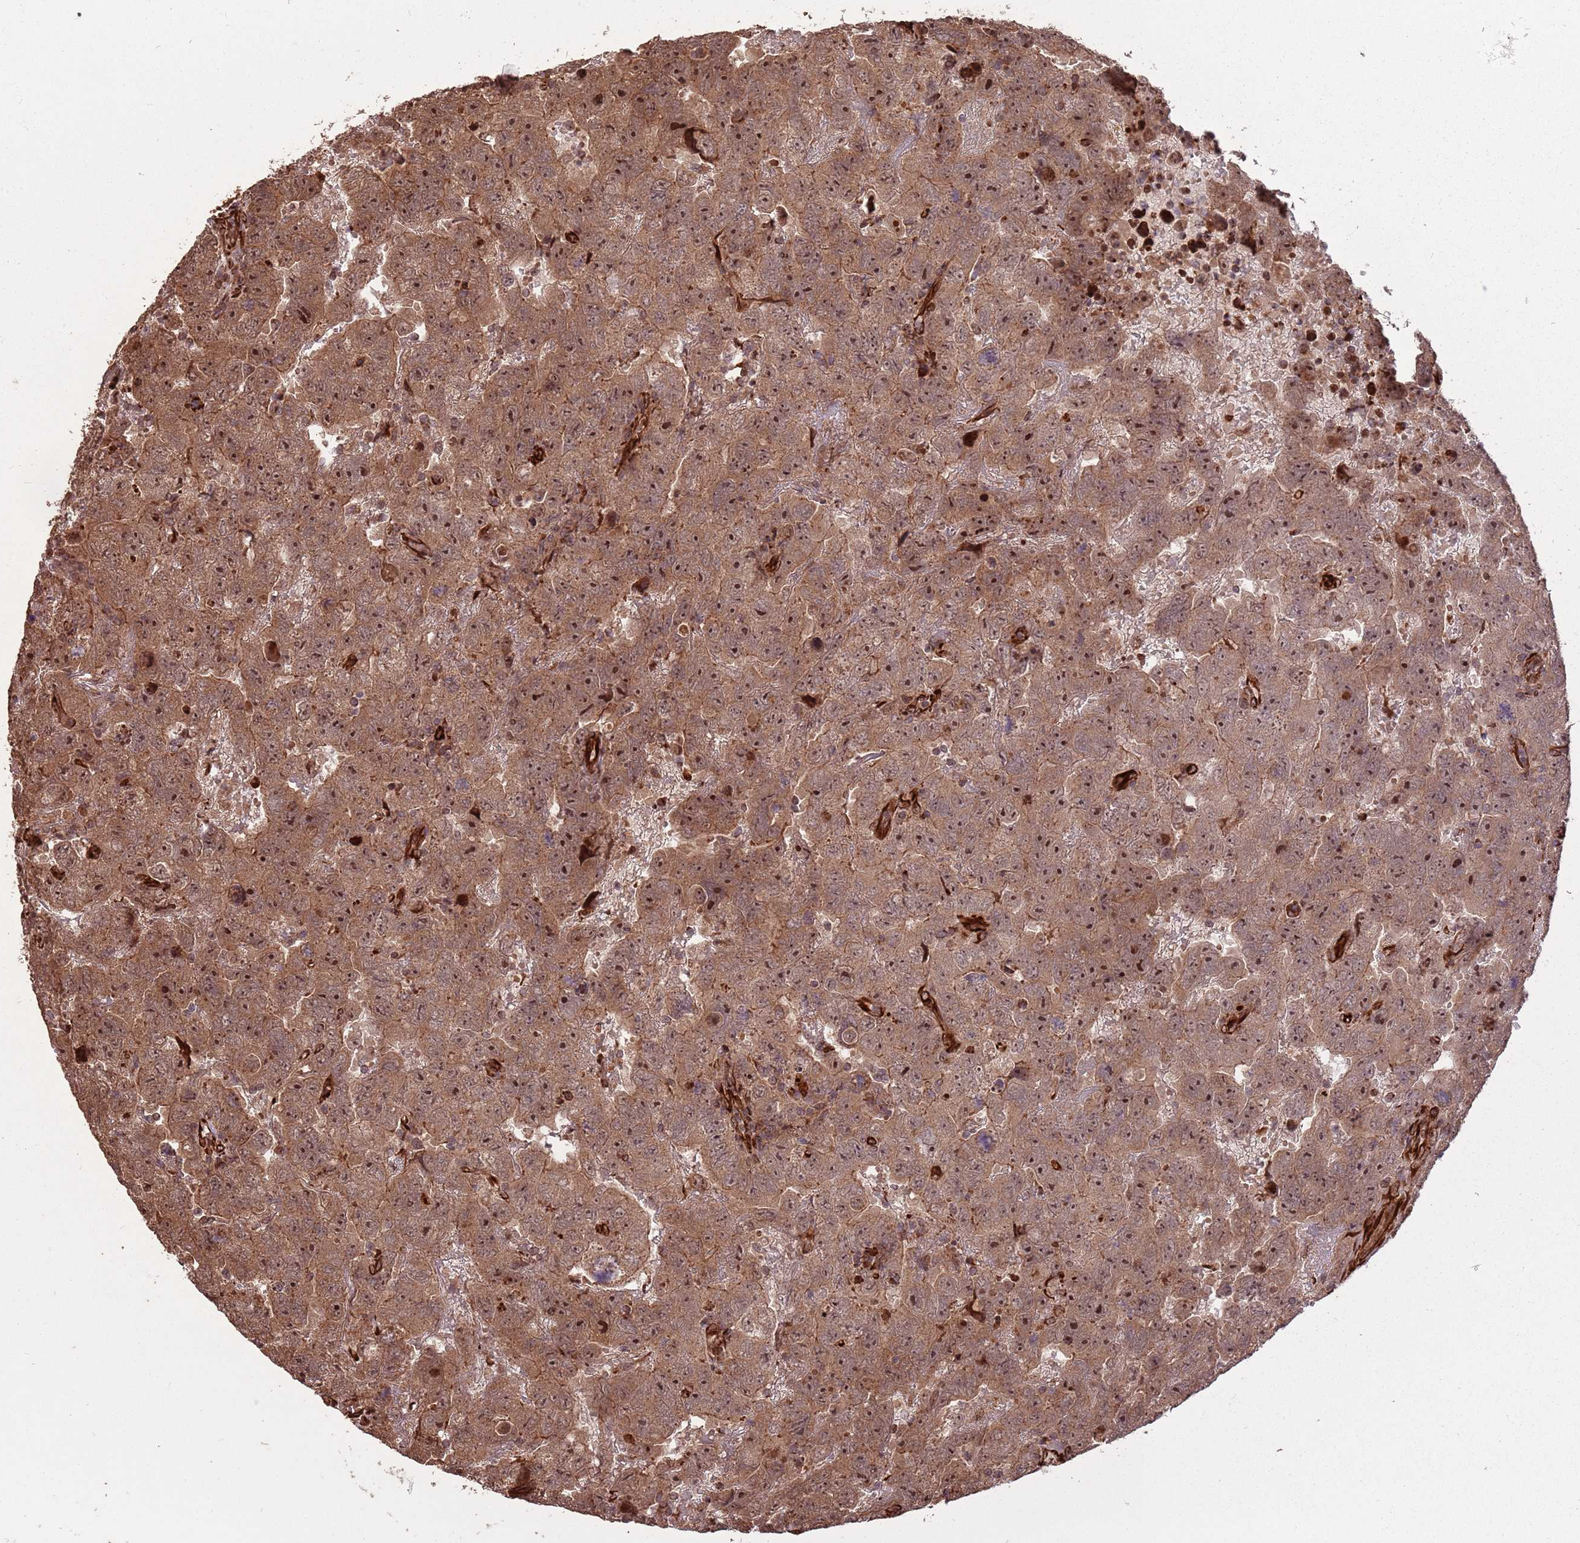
{"staining": {"intensity": "moderate", "quantity": ">75%", "location": "cytoplasmic/membranous,nuclear"}, "tissue": "testis cancer", "cell_type": "Tumor cells", "image_type": "cancer", "snomed": [{"axis": "morphology", "description": "Carcinoma, Embryonal, NOS"}, {"axis": "topography", "description": "Testis"}], "caption": "Protein expression analysis of human embryonal carcinoma (testis) reveals moderate cytoplasmic/membranous and nuclear positivity in about >75% of tumor cells. (Brightfield microscopy of DAB IHC at high magnification).", "gene": "ADAMTS3", "patient": {"sex": "male", "age": 45}}